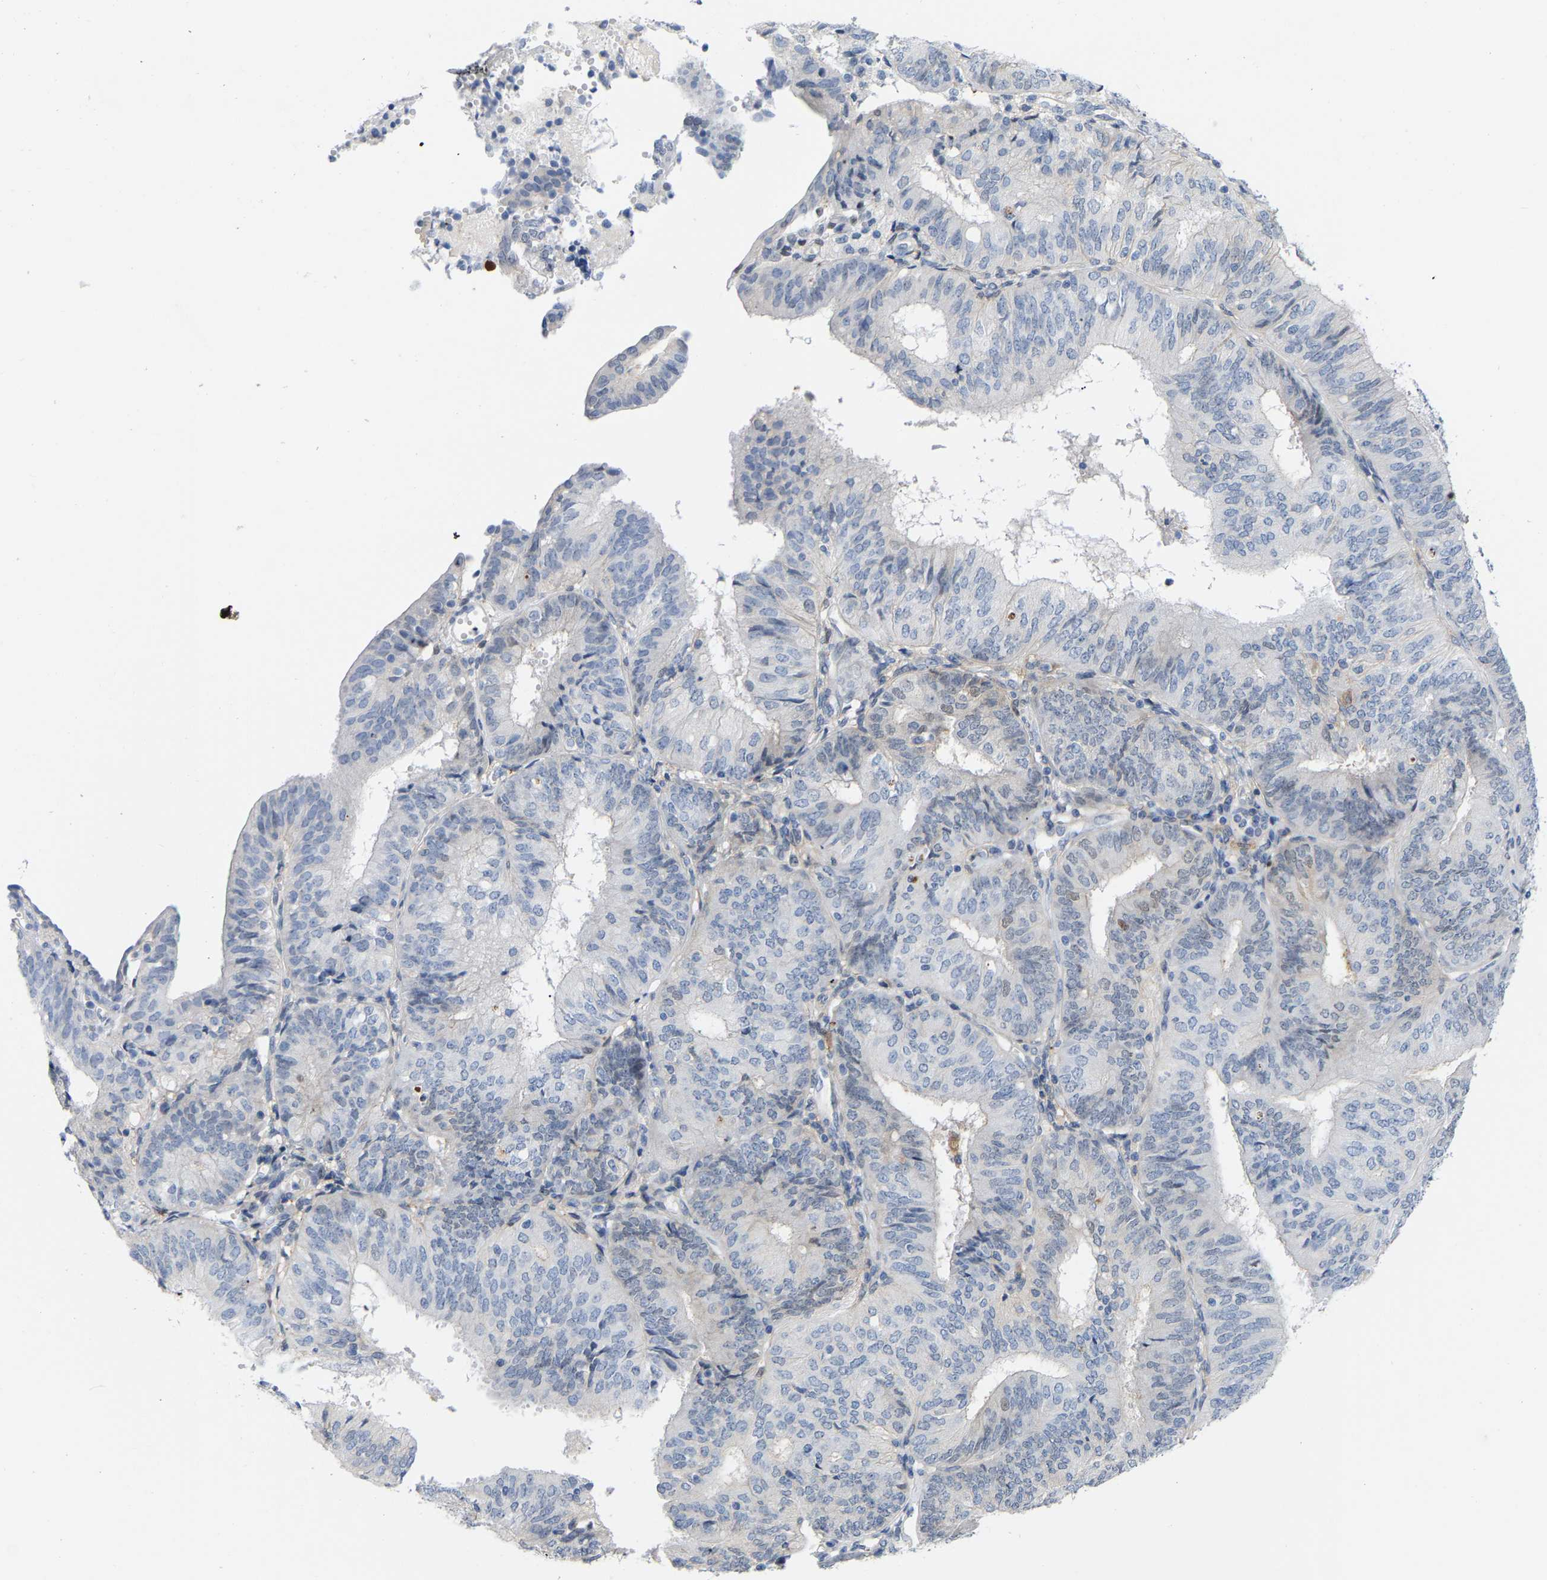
{"staining": {"intensity": "negative", "quantity": "none", "location": "none"}, "tissue": "endometrial cancer", "cell_type": "Tumor cells", "image_type": "cancer", "snomed": [{"axis": "morphology", "description": "Adenocarcinoma, NOS"}, {"axis": "topography", "description": "Endometrium"}], "caption": "A micrograph of human endometrial cancer is negative for staining in tumor cells.", "gene": "ABTB2", "patient": {"sex": "female", "age": 58}}